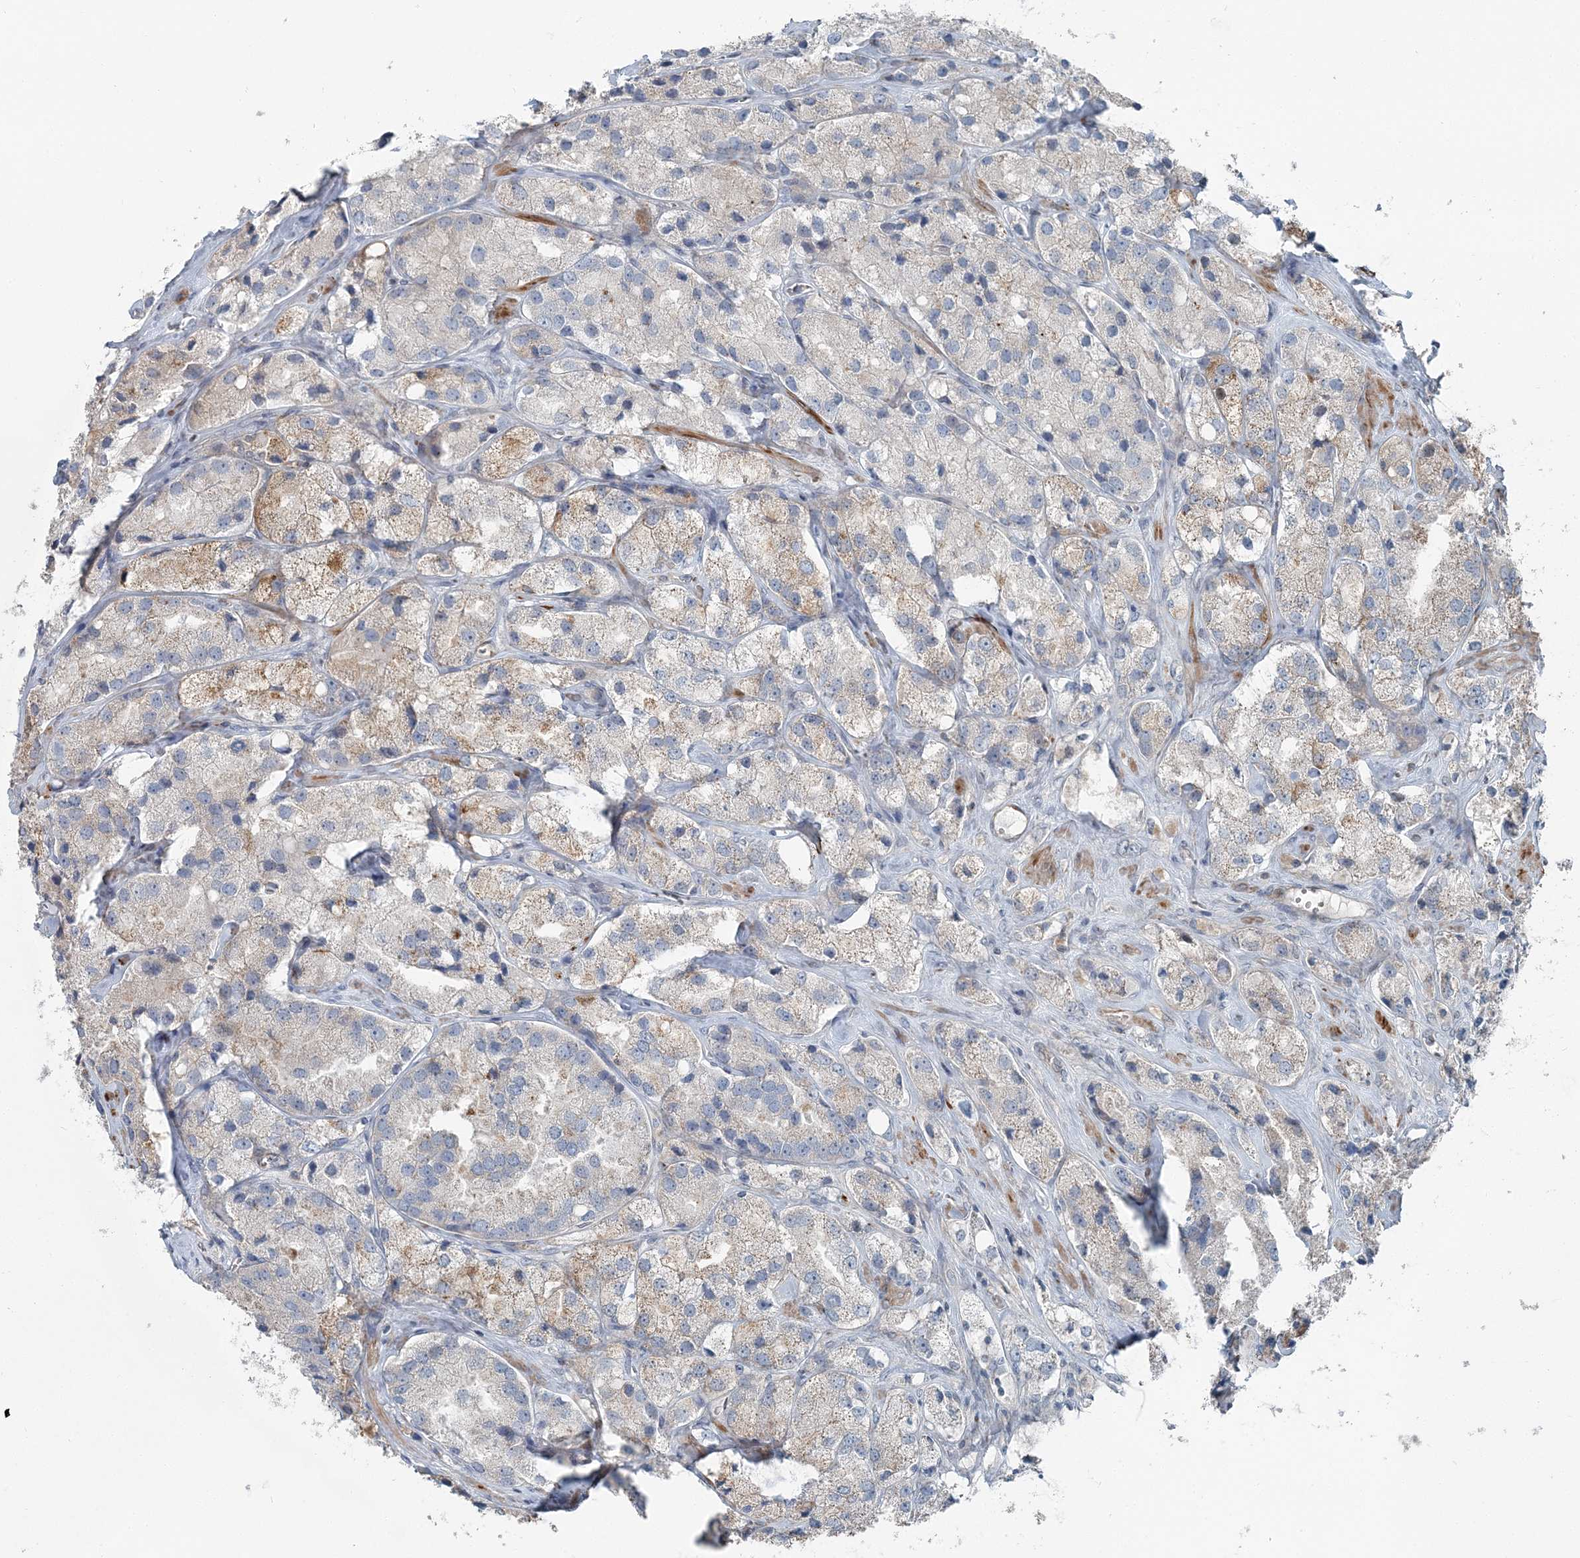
{"staining": {"intensity": "moderate", "quantity": "25%-75%", "location": "cytoplasmic/membranous"}, "tissue": "prostate cancer", "cell_type": "Tumor cells", "image_type": "cancer", "snomed": [{"axis": "morphology", "description": "Adenocarcinoma, High grade"}, {"axis": "topography", "description": "Prostate"}], "caption": "Brown immunohistochemical staining in prostate cancer (adenocarcinoma (high-grade)) shows moderate cytoplasmic/membranous expression in approximately 25%-75% of tumor cells. The staining is performed using DAB brown chromogen to label protein expression. The nuclei are counter-stained blue using hematoxylin.", "gene": "FBXL17", "patient": {"sex": "male", "age": 66}}